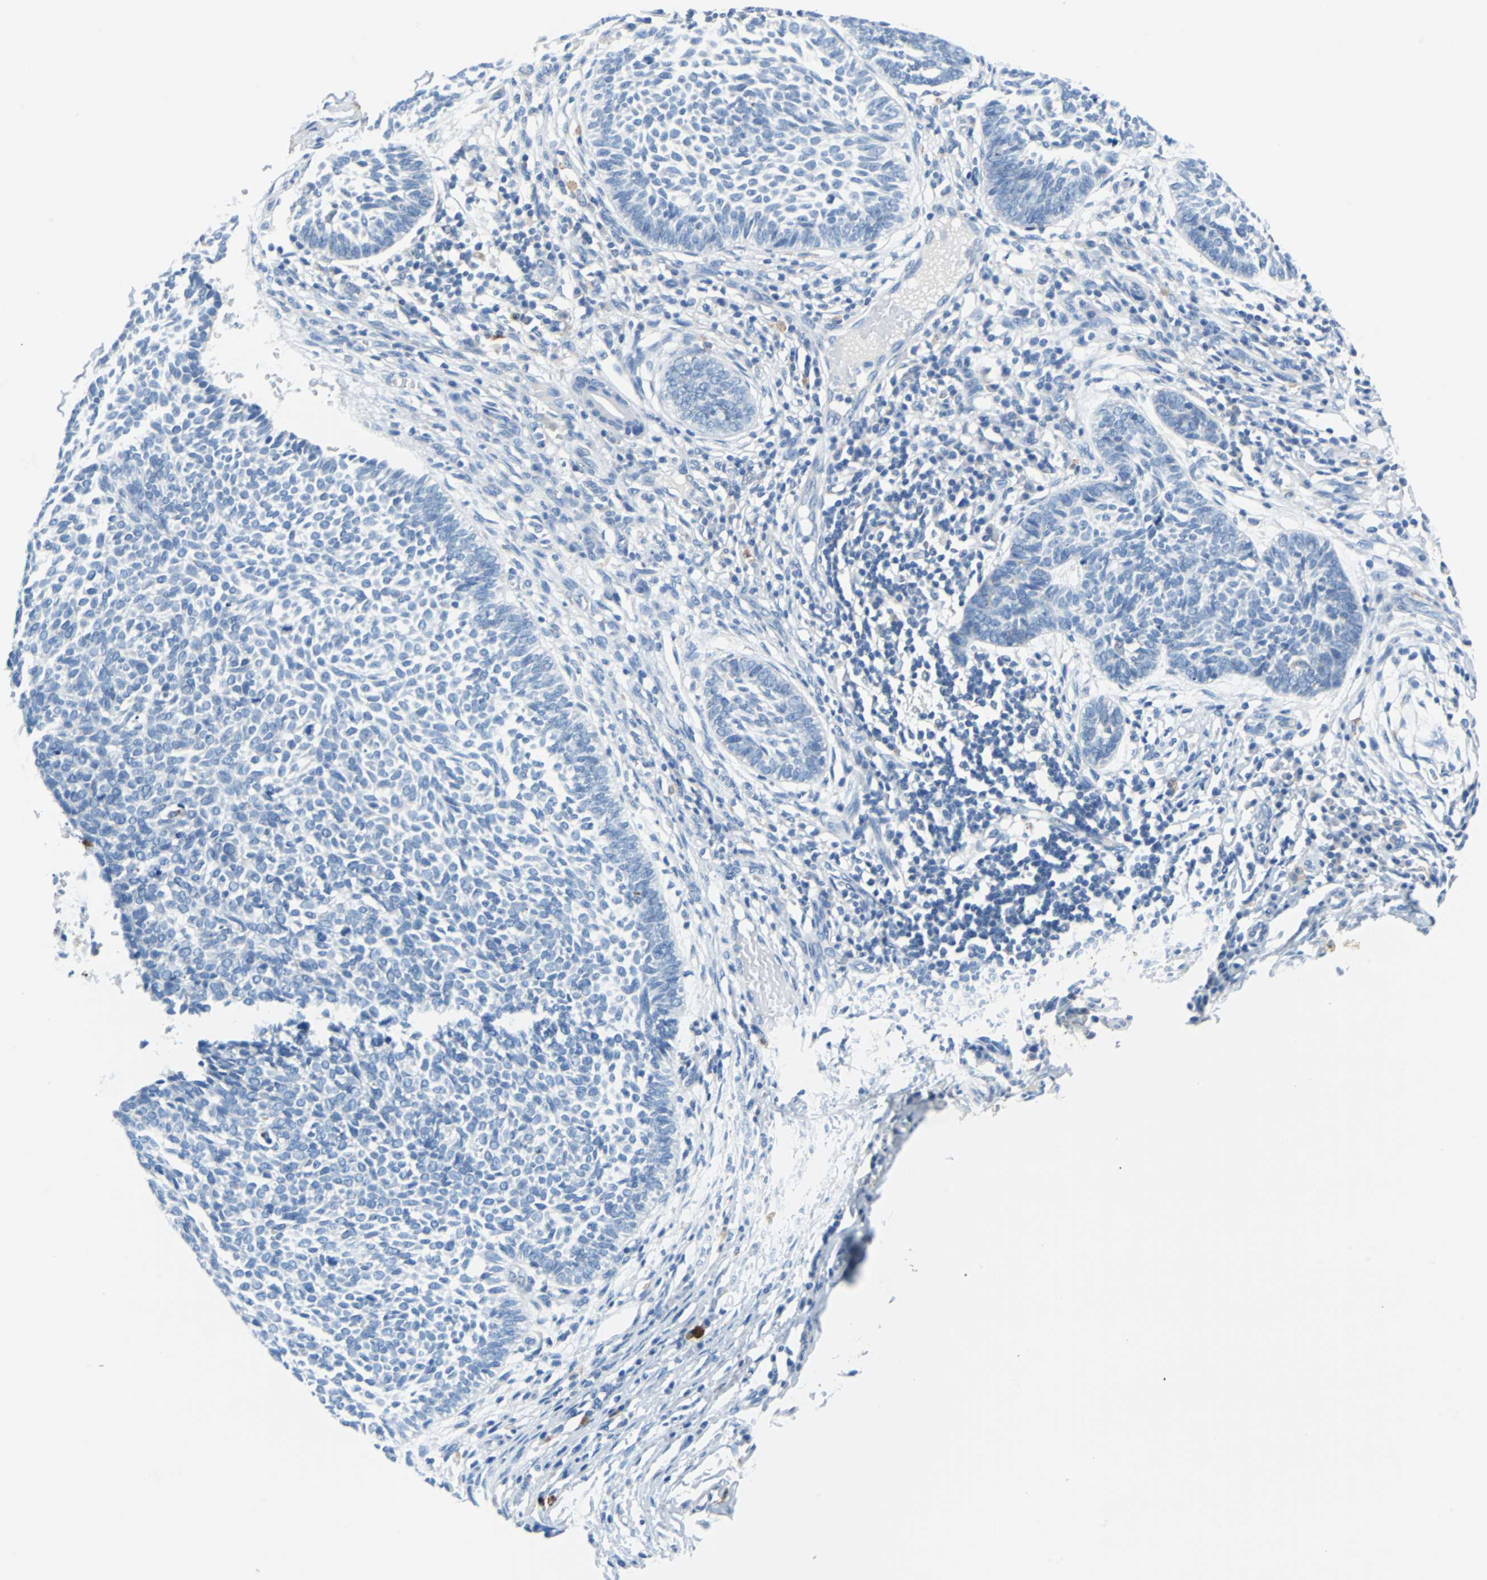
{"staining": {"intensity": "negative", "quantity": "none", "location": "none"}, "tissue": "skin cancer", "cell_type": "Tumor cells", "image_type": "cancer", "snomed": [{"axis": "morphology", "description": "Normal tissue, NOS"}, {"axis": "morphology", "description": "Basal cell carcinoma"}, {"axis": "topography", "description": "Skin"}], "caption": "DAB (3,3'-diaminobenzidine) immunohistochemical staining of human basal cell carcinoma (skin) shows no significant positivity in tumor cells.", "gene": "TEX264", "patient": {"sex": "male", "age": 87}}